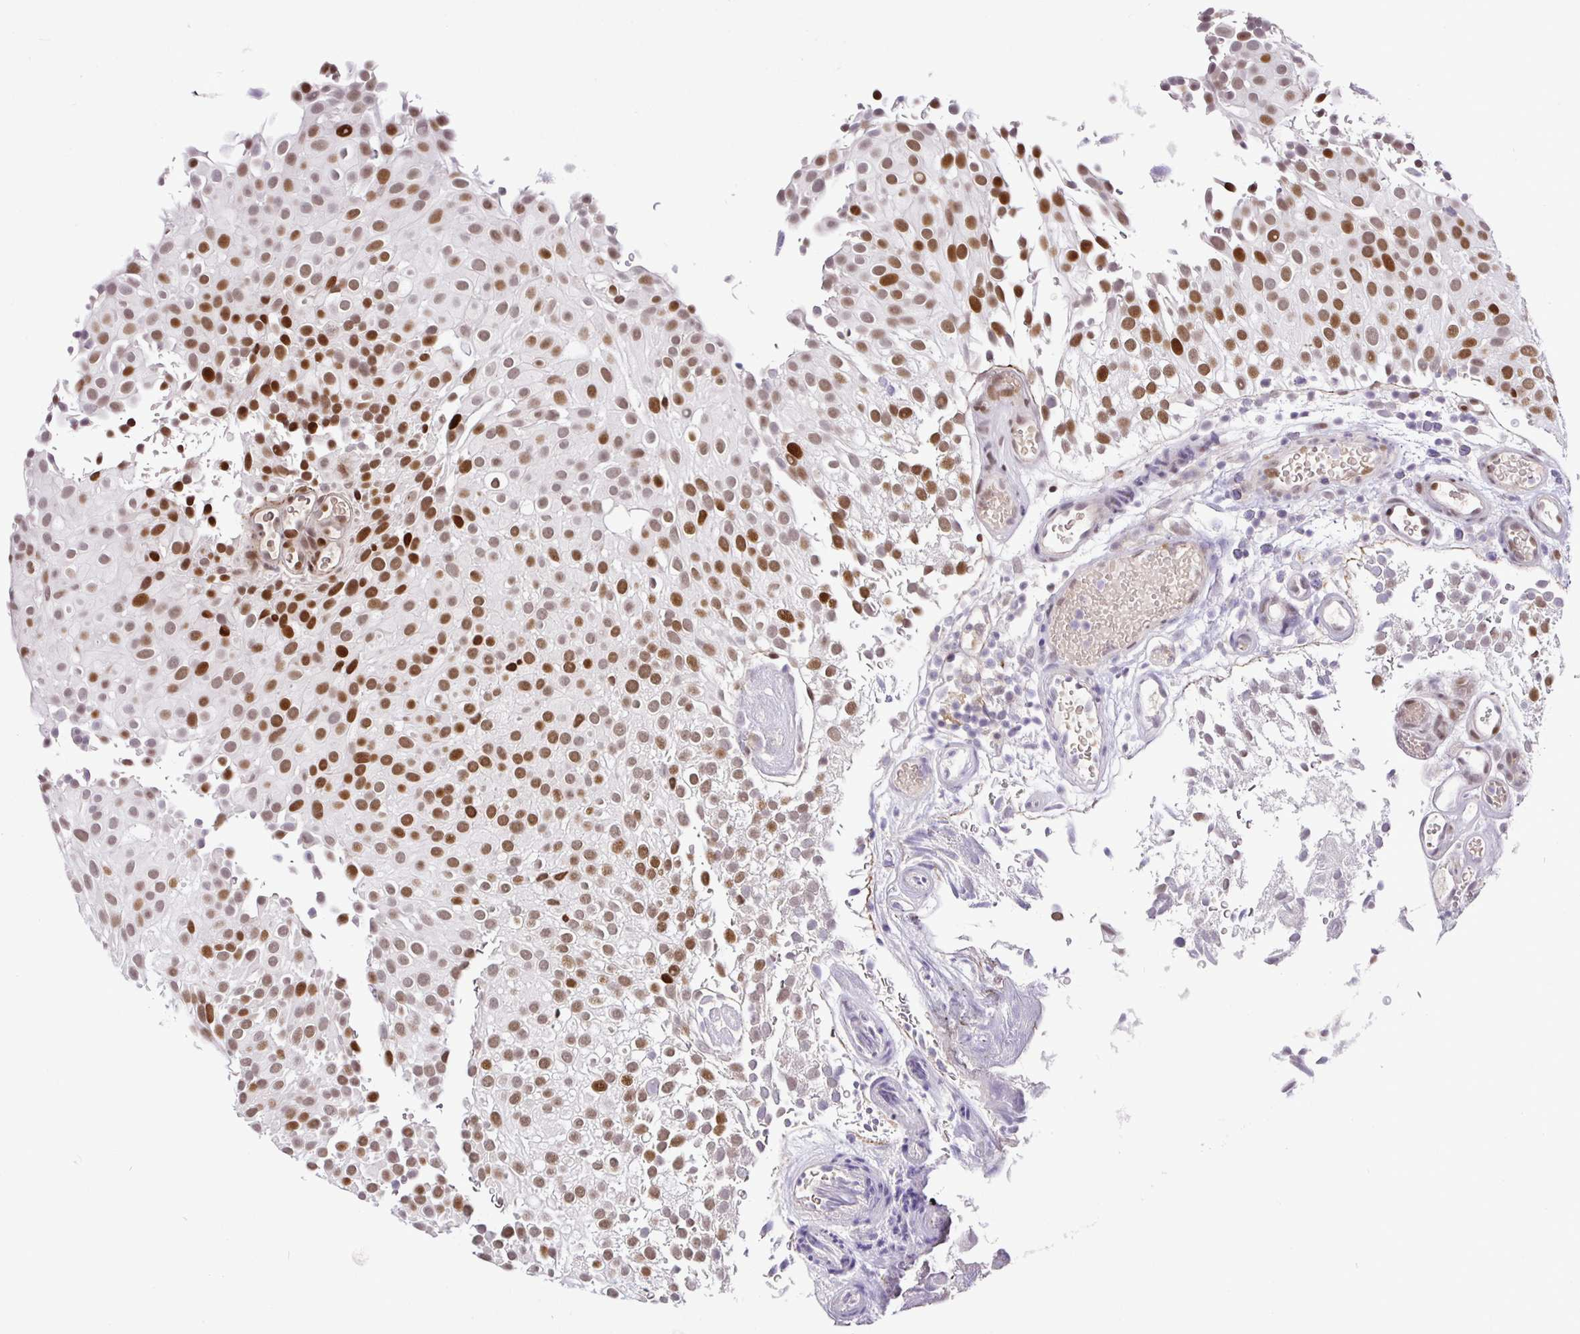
{"staining": {"intensity": "moderate", "quantity": ">75%", "location": "nuclear"}, "tissue": "urothelial cancer", "cell_type": "Tumor cells", "image_type": "cancer", "snomed": [{"axis": "morphology", "description": "Urothelial carcinoma, Low grade"}, {"axis": "topography", "description": "Urinary bladder"}], "caption": "Immunohistochemical staining of human low-grade urothelial carcinoma displays medium levels of moderate nuclear staining in approximately >75% of tumor cells.", "gene": "NUP188", "patient": {"sex": "male", "age": 78}}